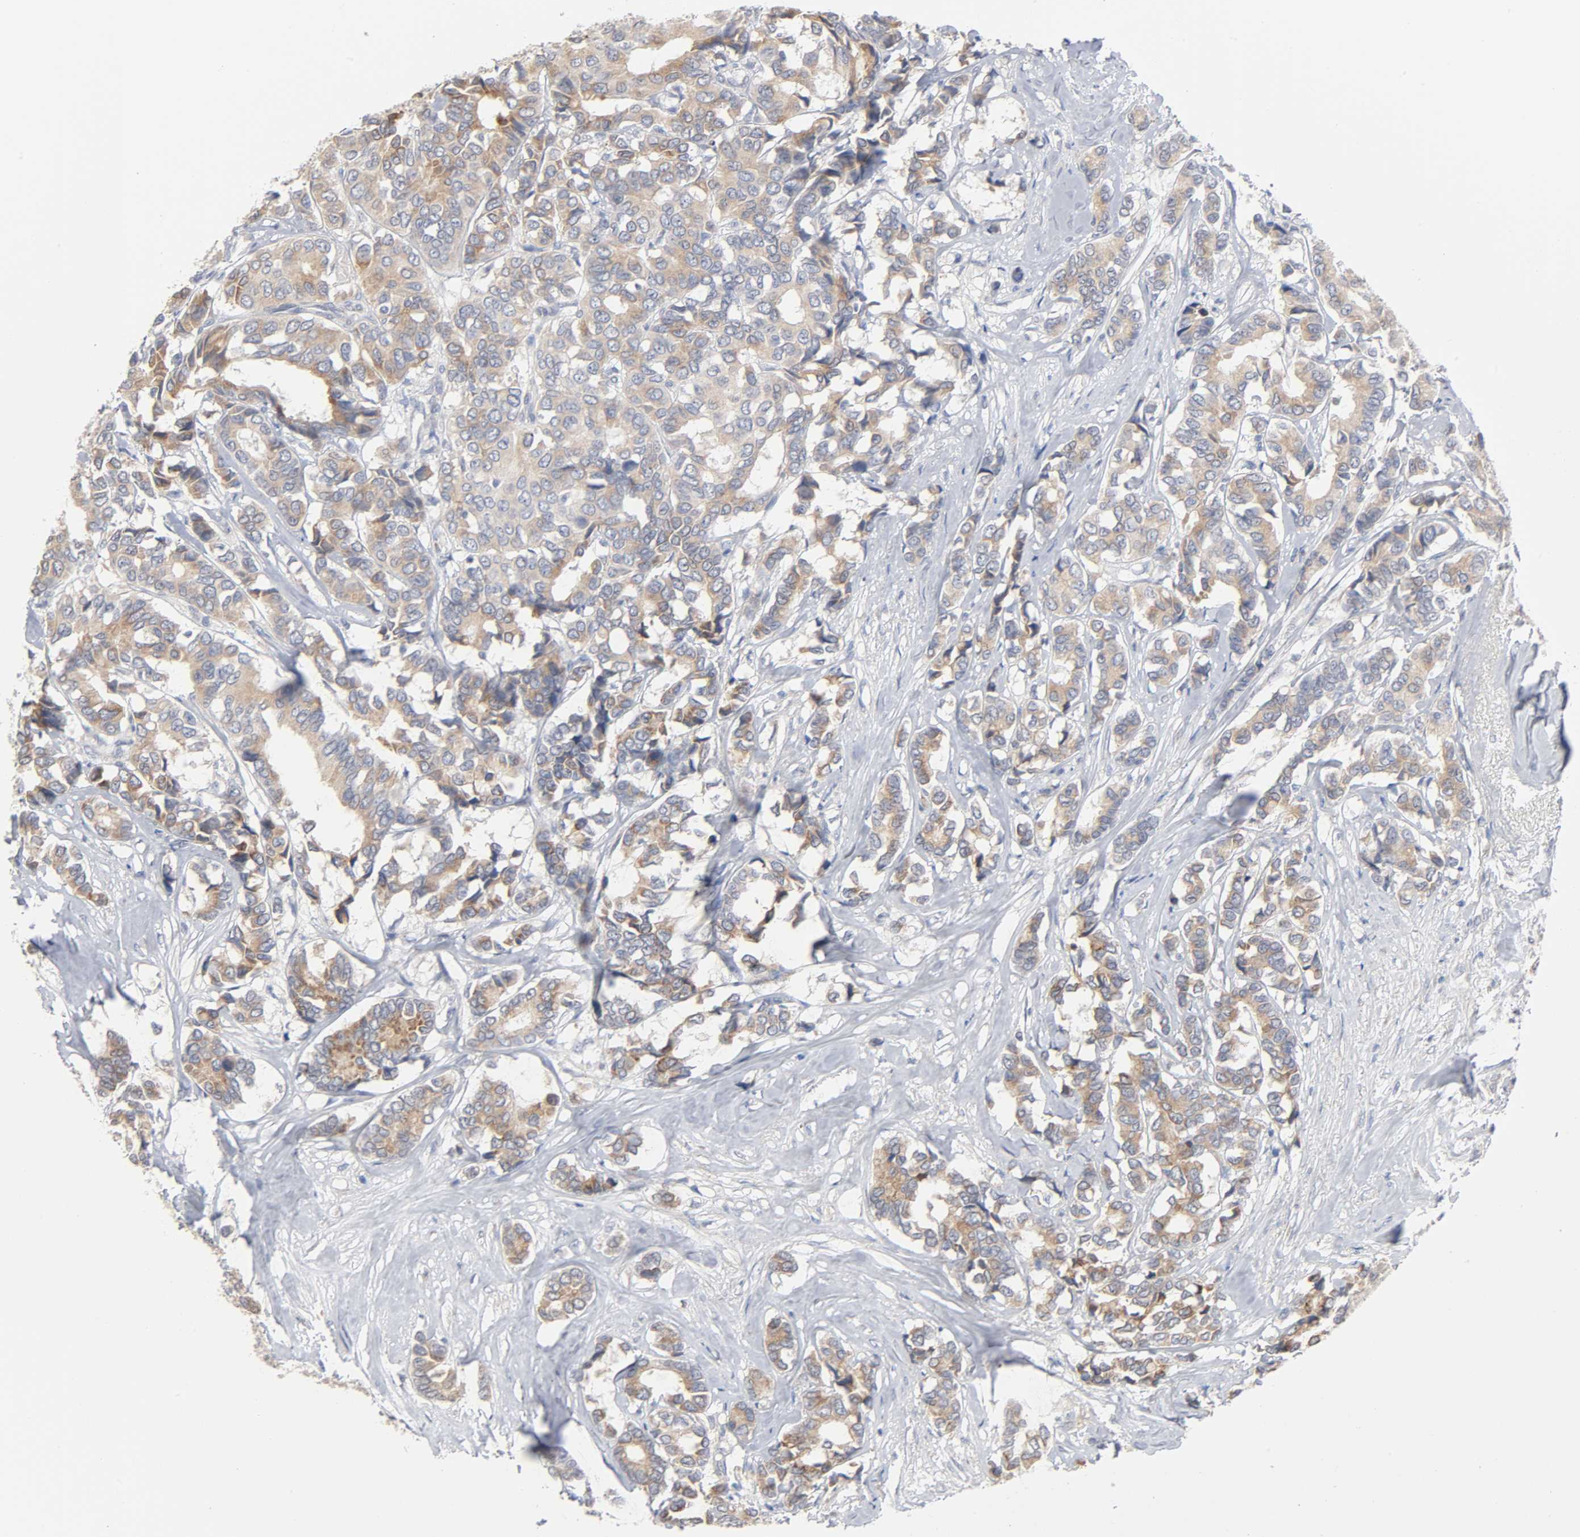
{"staining": {"intensity": "moderate", "quantity": ">75%", "location": "cytoplasmic/membranous"}, "tissue": "breast cancer", "cell_type": "Tumor cells", "image_type": "cancer", "snomed": [{"axis": "morphology", "description": "Duct carcinoma"}, {"axis": "topography", "description": "Breast"}], "caption": "Immunohistochemistry (IHC) image of breast cancer stained for a protein (brown), which reveals medium levels of moderate cytoplasmic/membranous expression in about >75% of tumor cells.", "gene": "AK7", "patient": {"sex": "female", "age": 87}}